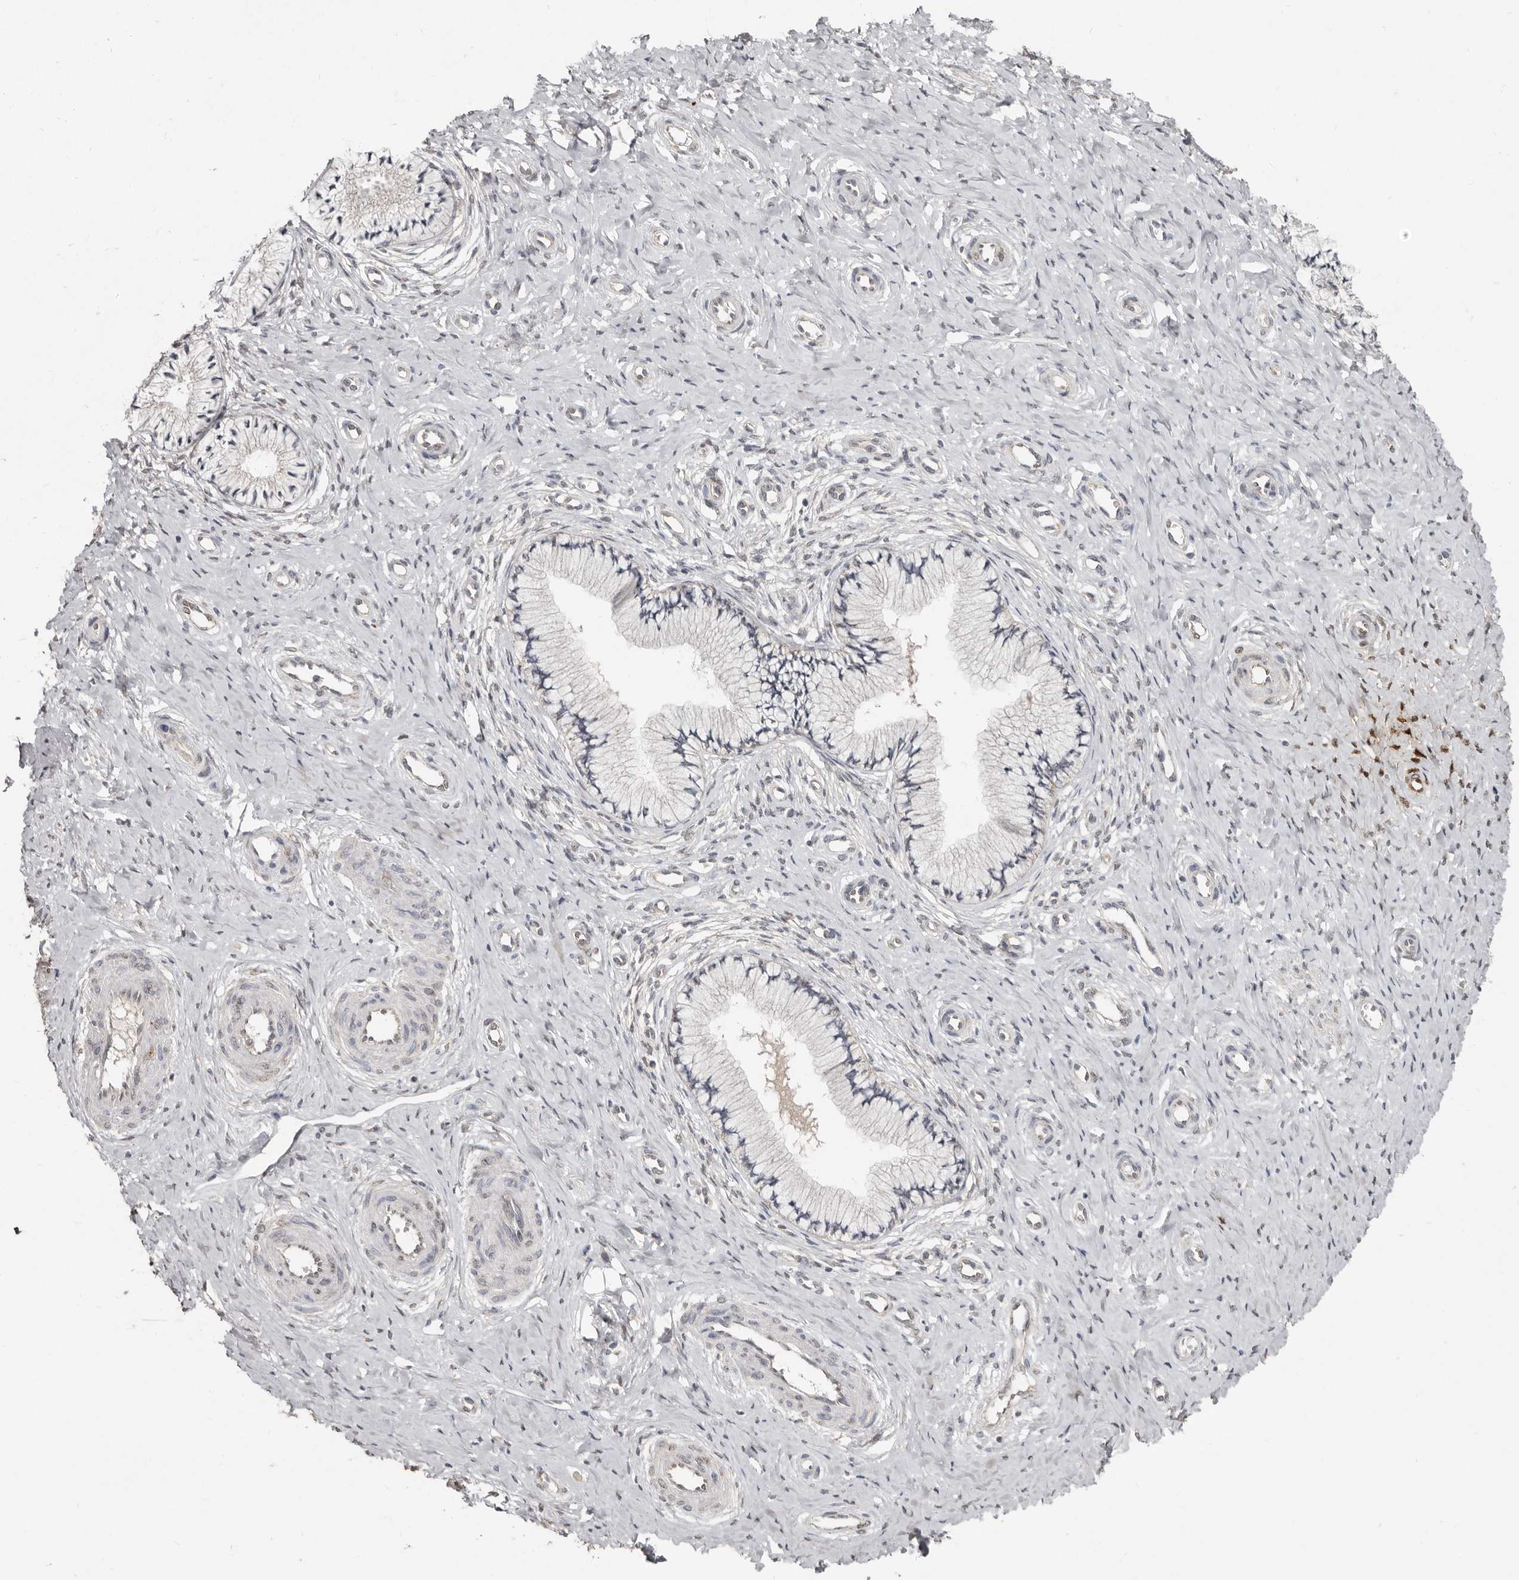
{"staining": {"intensity": "negative", "quantity": "none", "location": "none"}, "tissue": "cervix", "cell_type": "Glandular cells", "image_type": "normal", "snomed": [{"axis": "morphology", "description": "Normal tissue, NOS"}, {"axis": "topography", "description": "Cervix"}], "caption": "There is no significant positivity in glandular cells of cervix. (DAB (3,3'-diaminobenzidine) IHC, high magnification).", "gene": "LINGO2", "patient": {"sex": "female", "age": 36}}